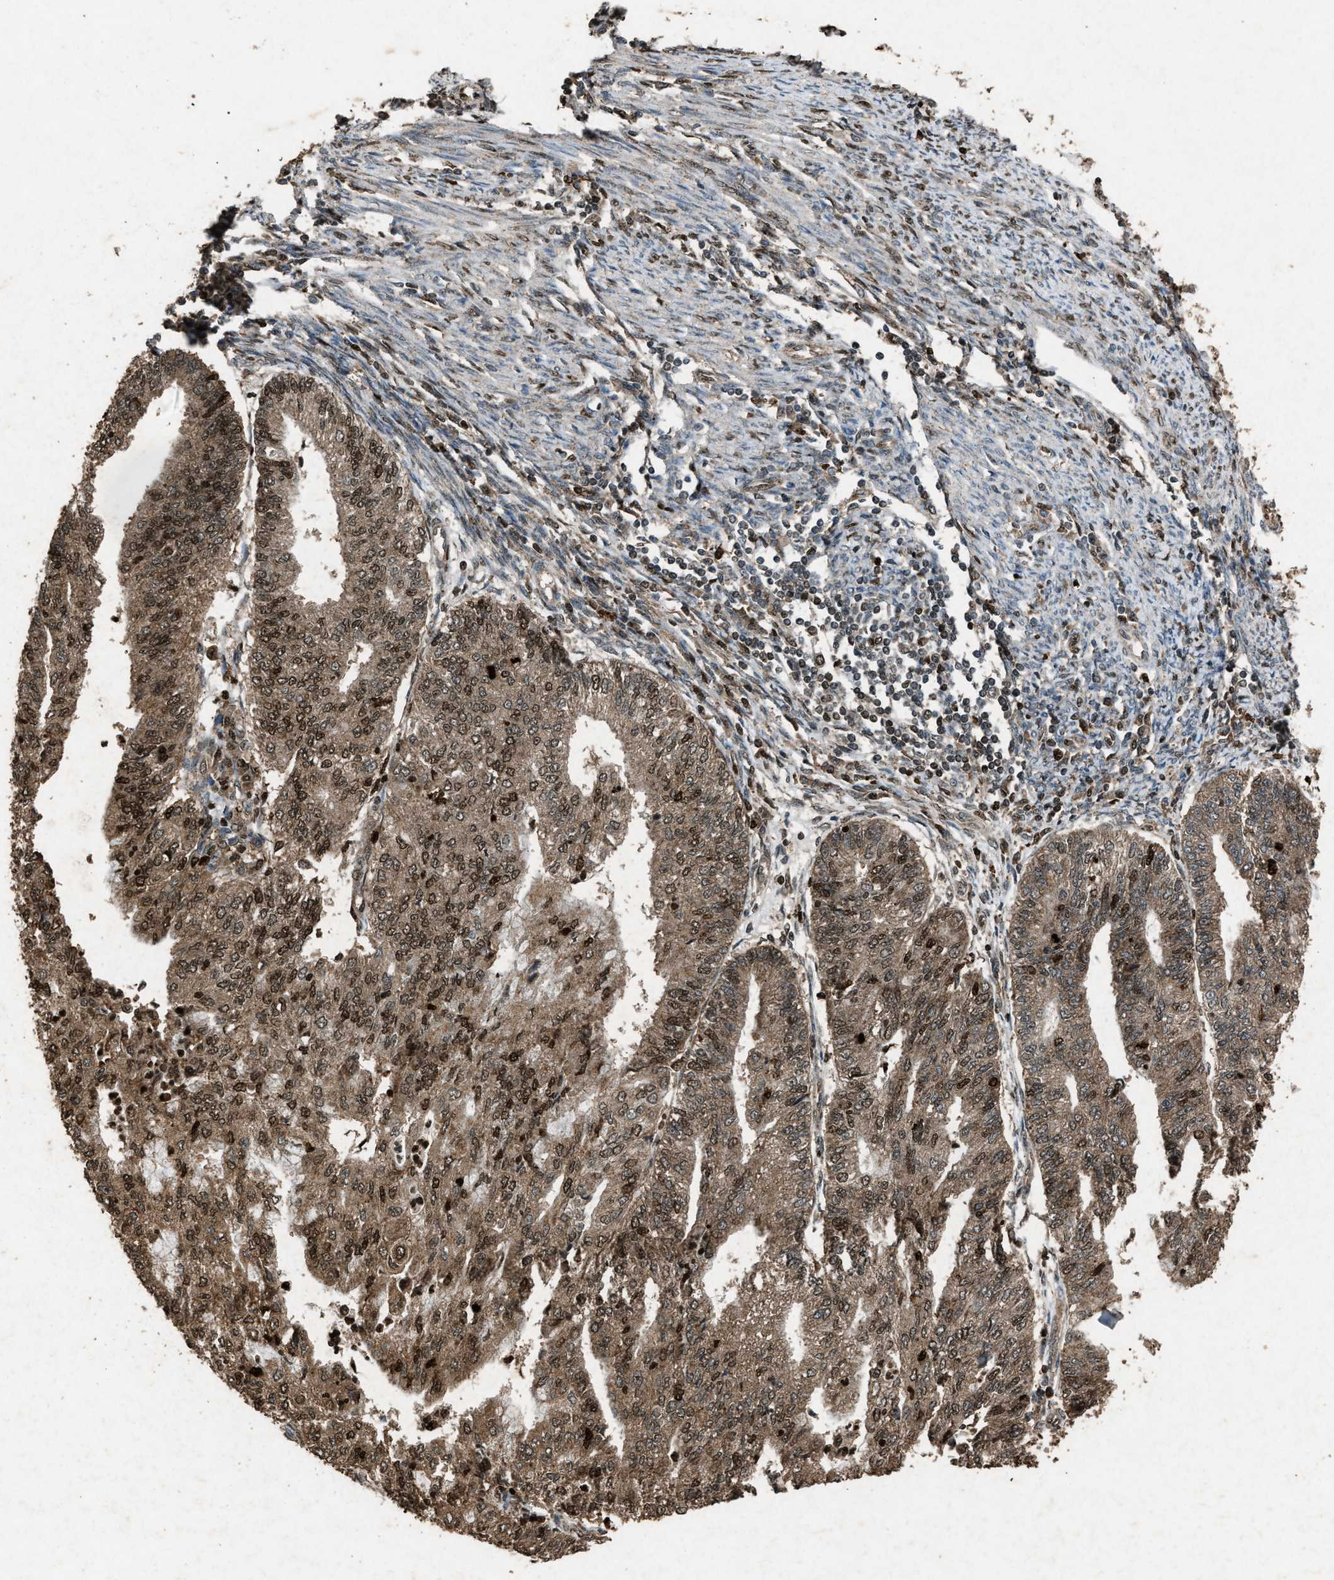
{"staining": {"intensity": "moderate", "quantity": ">75%", "location": "cytoplasmic/membranous,nuclear"}, "tissue": "endometrial cancer", "cell_type": "Tumor cells", "image_type": "cancer", "snomed": [{"axis": "morphology", "description": "Adenocarcinoma, NOS"}, {"axis": "topography", "description": "Endometrium"}], "caption": "Endometrial adenocarcinoma tissue exhibits moderate cytoplasmic/membranous and nuclear positivity in approximately >75% of tumor cells, visualized by immunohistochemistry.", "gene": "PSMD1", "patient": {"sex": "female", "age": 59}}